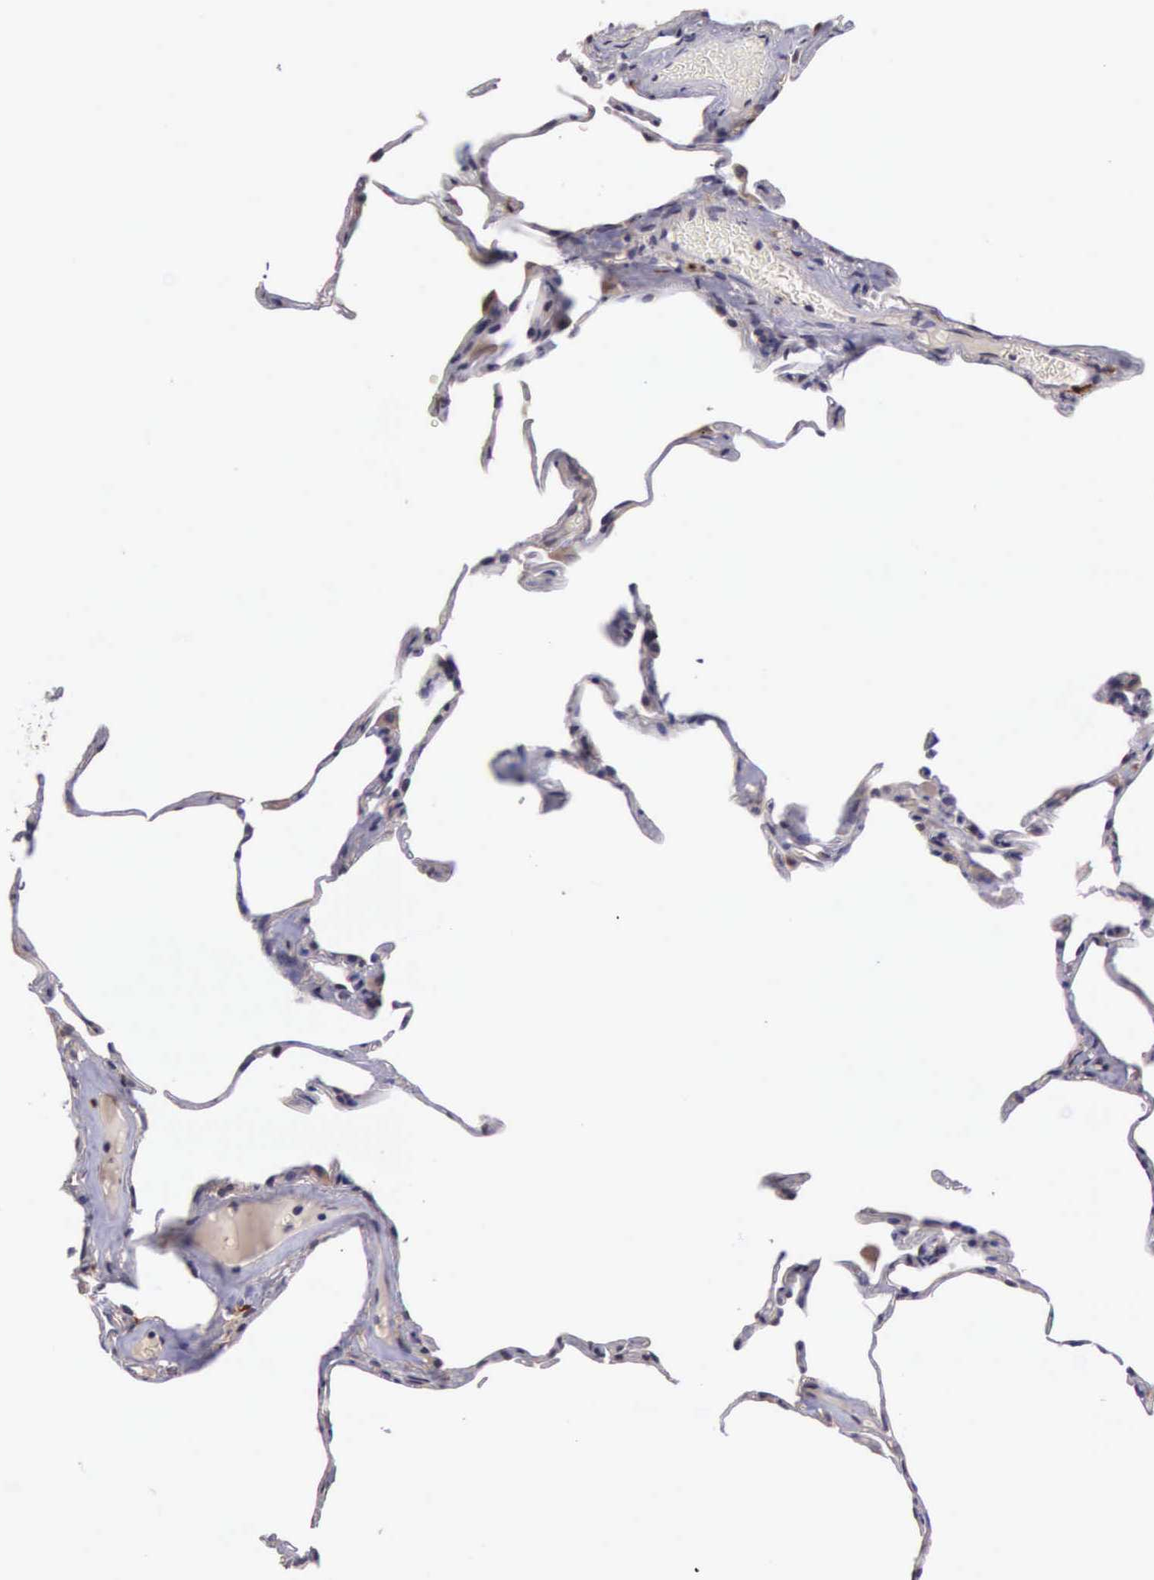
{"staining": {"intensity": "weak", "quantity": "25%-75%", "location": "cytoplasmic/membranous"}, "tissue": "lung", "cell_type": "Alveolar cells", "image_type": "normal", "snomed": [{"axis": "morphology", "description": "Normal tissue, NOS"}, {"axis": "topography", "description": "Lung"}], "caption": "Lung stained for a protein shows weak cytoplasmic/membranous positivity in alveolar cells. Using DAB (brown) and hematoxylin (blue) stains, captured at high magnification using brightfield microscopy.", "gene": "CDC45", "patient": {"sex": "female", "age": 75}}